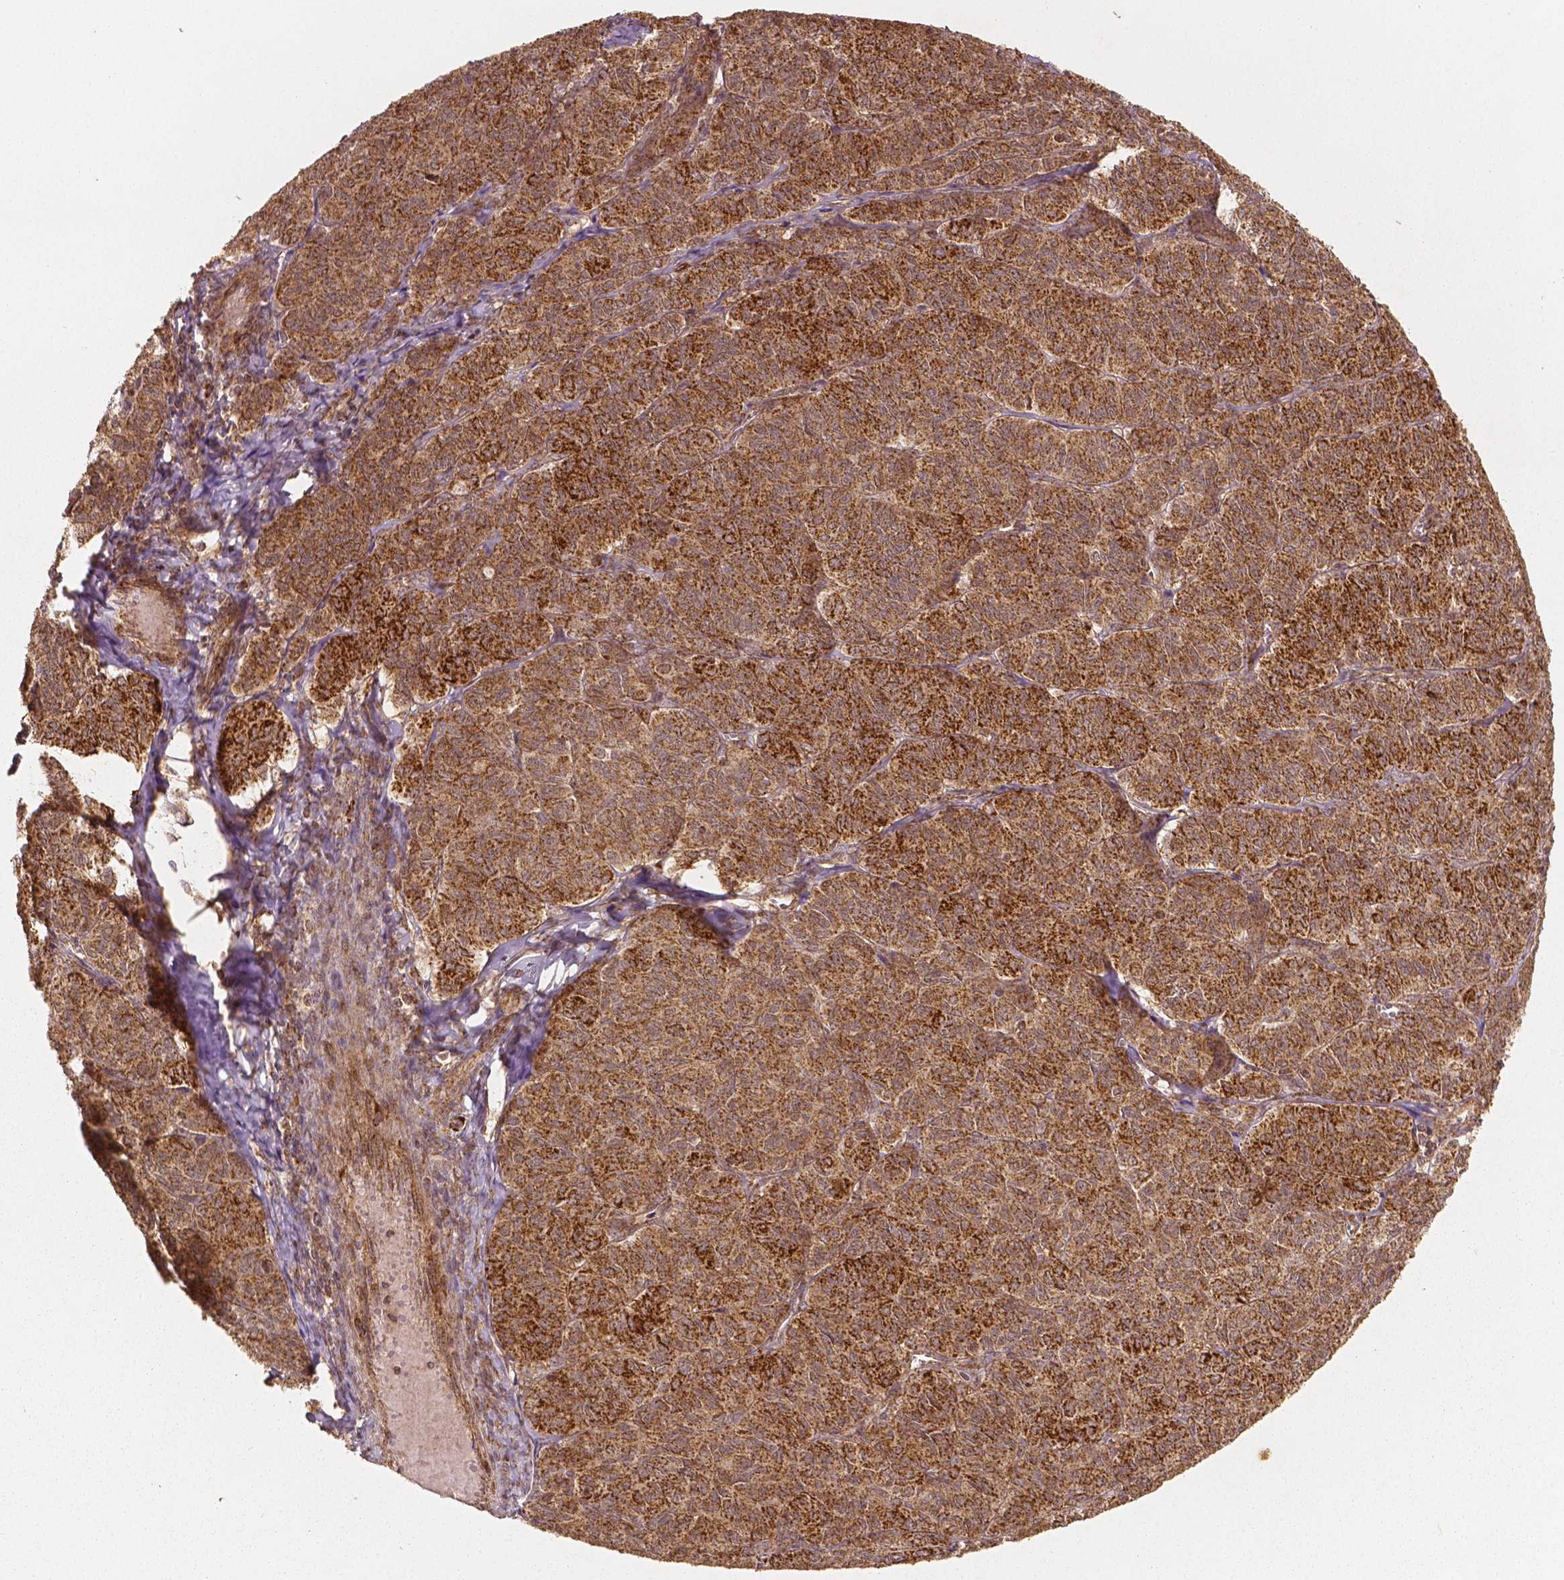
{"staining": {"intensity": "strong", "quantity": ">75%", "location": "cytoplasmic/membranous"}, "tissue": "ovarian cancer", "cell_type": "Tumor cells", "image_type": "cancer", "snomed": [{"axis": "morphology", "description": "Carcinoma, endometroid"}, {"axis": "topography", "description": "Ovary"}], "caption": "A high-resolution photomicrograph shows immunohistochemistry staining of ovarian endometroid carcinoma, which demonstrates strong cytoplasmic/membranous staining in approximately >75% of tumor cells.", "gene": "PGAM5", "patient": {"sex": "female", "age": 80}}